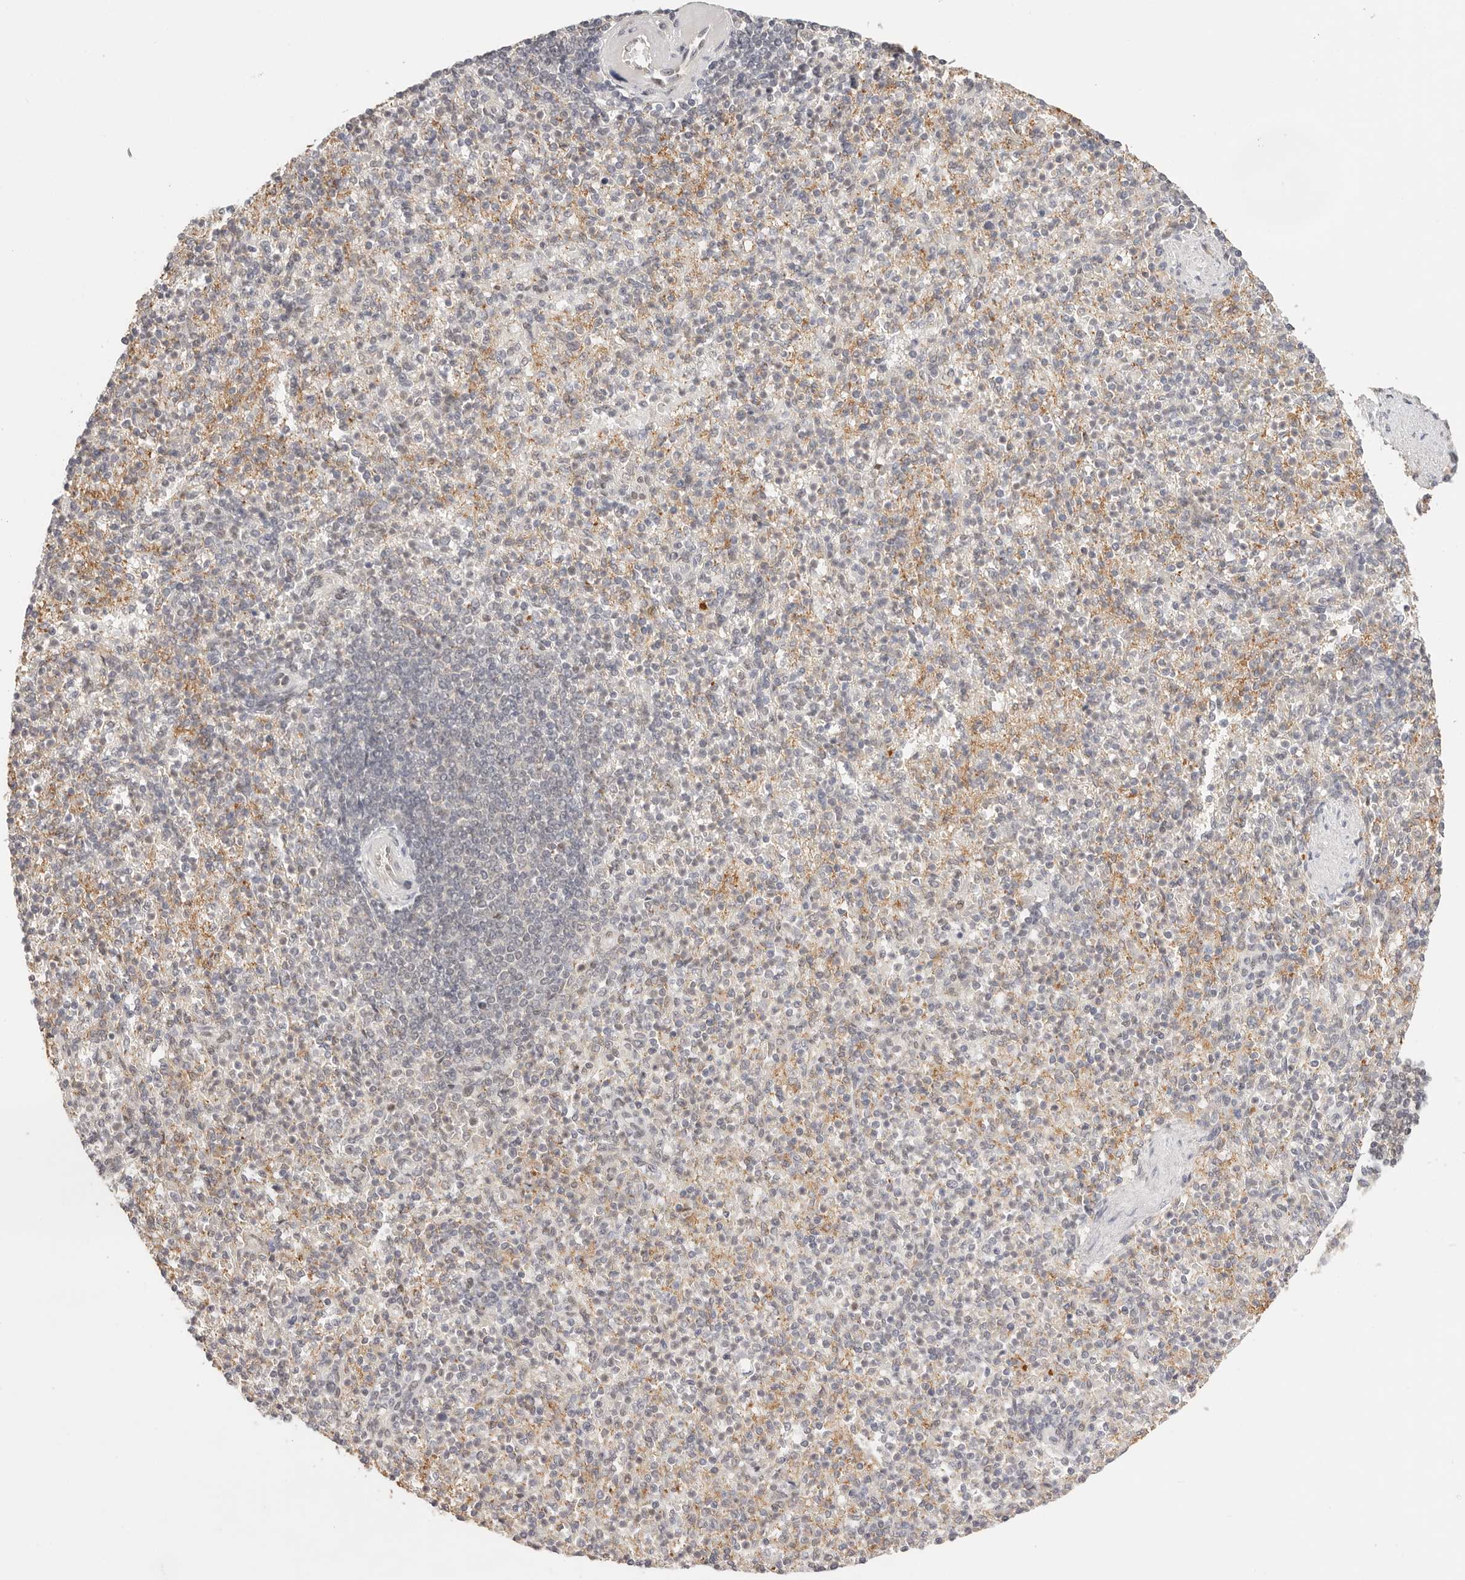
{"staining": {"intensity": "weak", "quantity": "25%-75%", "location": "nuclear"}, "tissue": "spleen", "cell_type": "Cells in red pulp", "image_type": "normal", "snomed": [{"axis": "morphology", "description": "Normal tissue, NOS"}, {"axis": "topography", "description": "Spleen"}], "caption": "Protein expression analysis of benign human spleen reveals weak nuclear expression in approximately 25%-75% of cells in red pulp. (Stains: DAB (3,3'-diaminobenzidine) in brown, nuclei in blue, Microscopy: brightfield microscopy at high magnification).", "gene": "RFC3", "patient": {"sex": "female", "age": 74}}